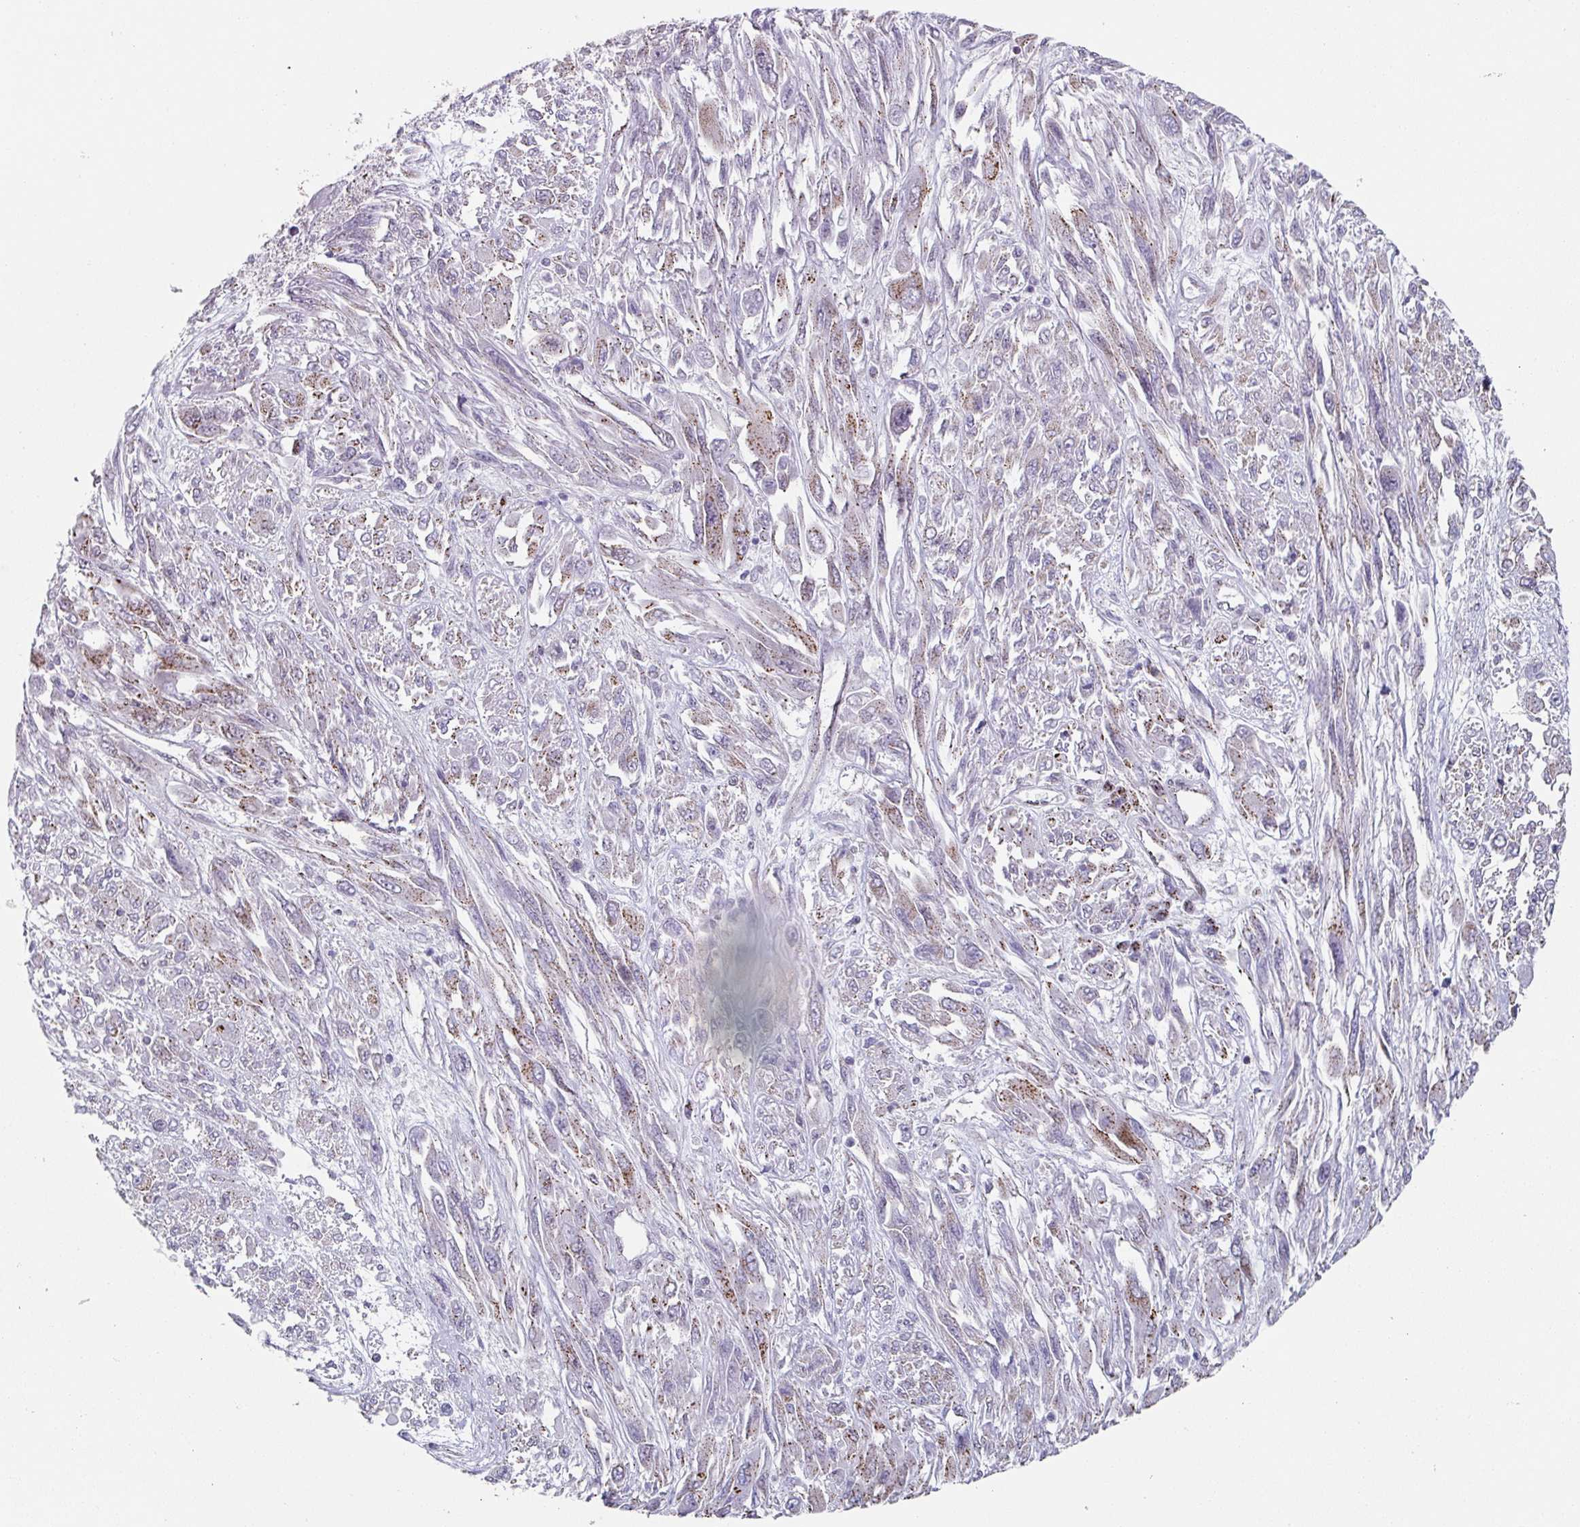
{"staining": {"intensity": "weak", "quantity": "25%-75%", "location": "cytoplasmic/membranous"}, "tissue": "melanoma", "cell_type": "Tumor cells", "image_type": "cancer", "snomed": [{"axis": "morphology", "description": "Malignant melanoma, NOS"}, {"axis": "topography", "description": "Skin"}], "caption": "A photomicrograph of malignant melanoma stained for a protein exhibits weak cytoplasmic/membranous brown staining in tumor cells.", "gene": "CCDC85B", "patient": {"sex": "female", "age": 91}}